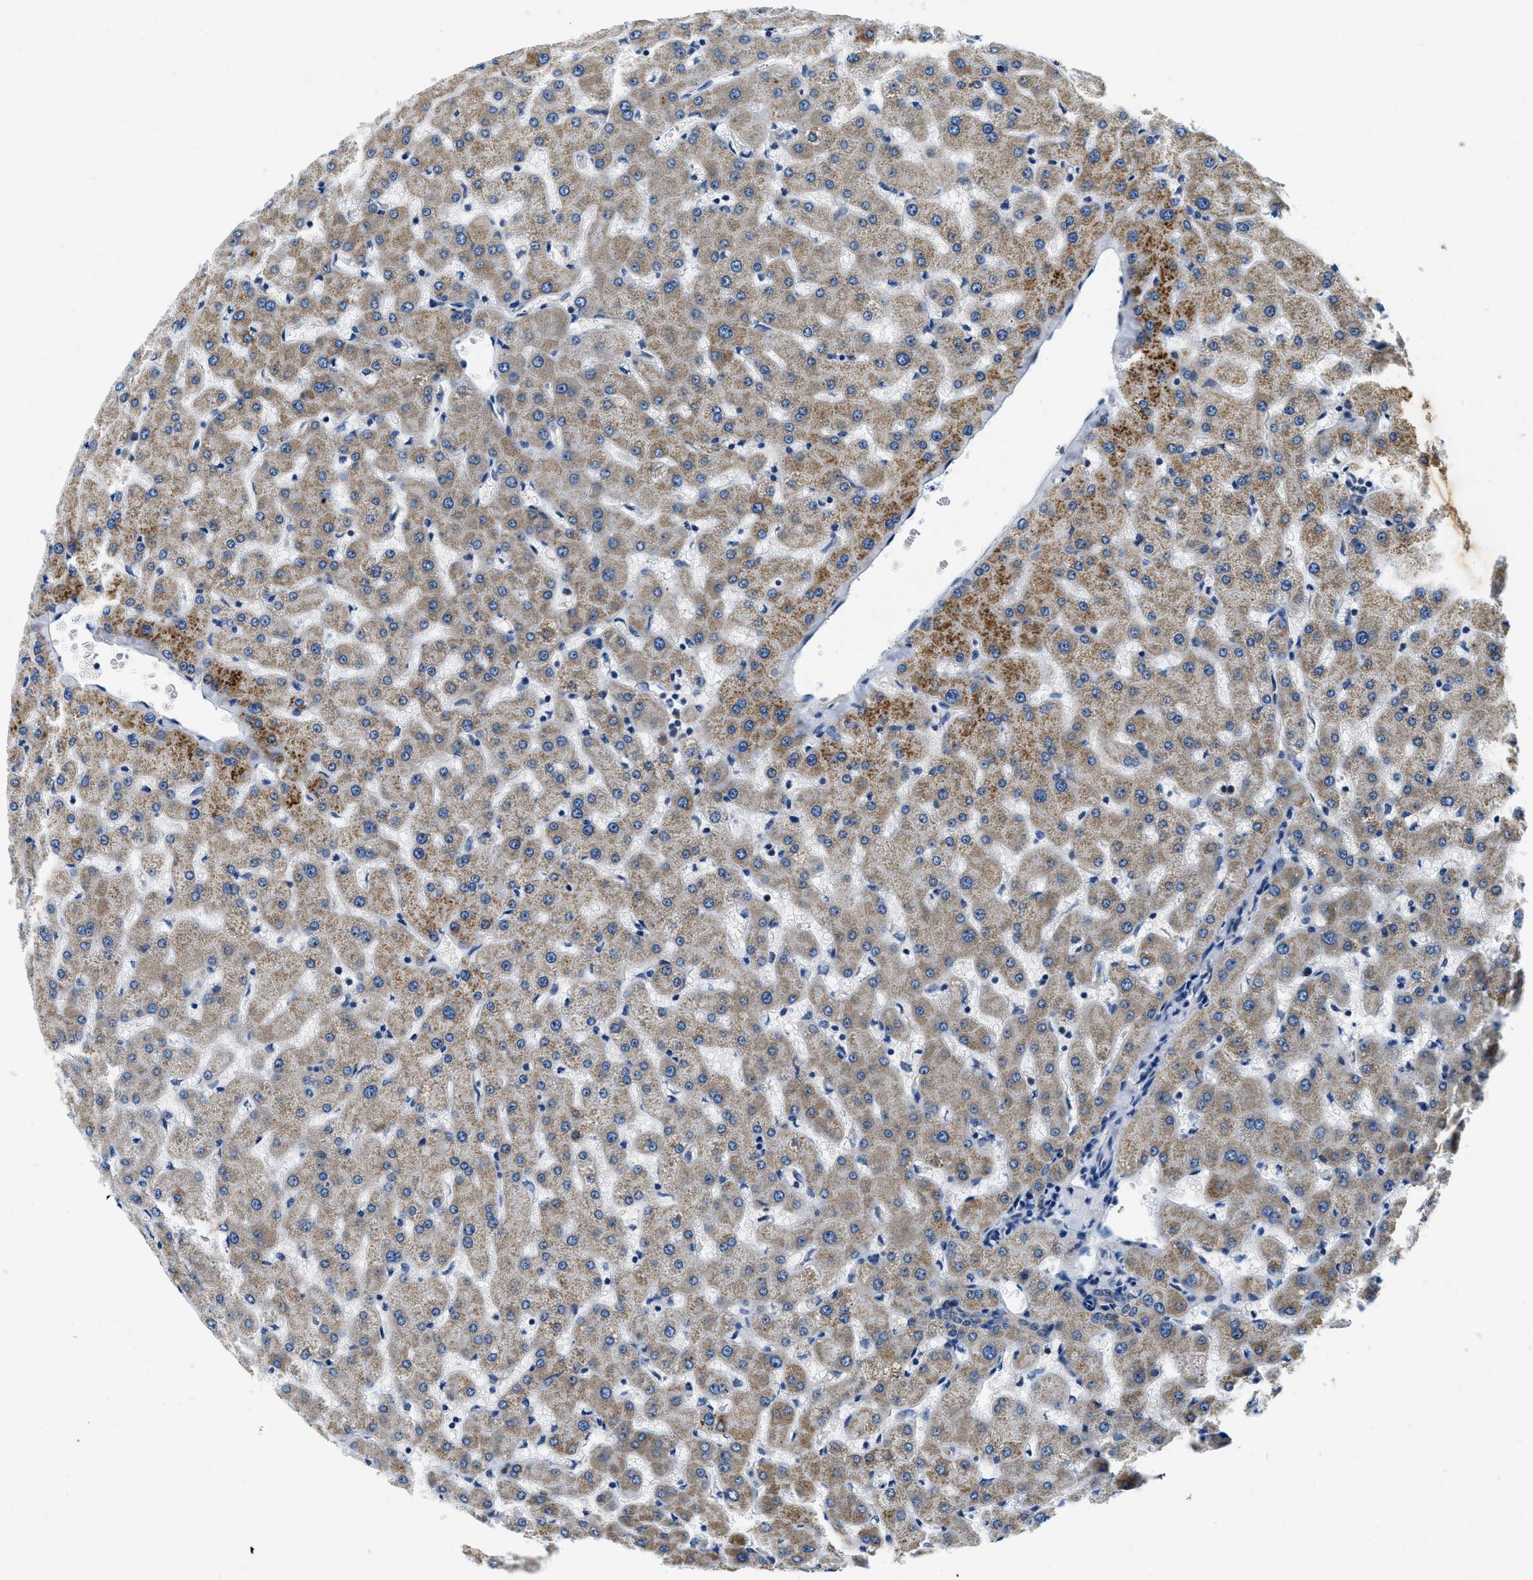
{"staining": {"intensity": "strong", "quantity": "<25%", "location": "cytoplasmic/membranous"}, "tissue": "liver", "cell_type": "Cholangiocytes", "image_type": "normal", "snomed": [{"axis": "morphology", "description": "Normal tissue, NOS"}, {"axis": "topography", "description": "Liver"}], "caption": "Approximately <25% of cholangiocytes in unremarkable human liver reveal strong cytoplasmic/membranous protein staining as visualized by brown immunohistochemical staining.", "gene": "SAMD4B", "patient": {"sex": "female", "age": 63}}